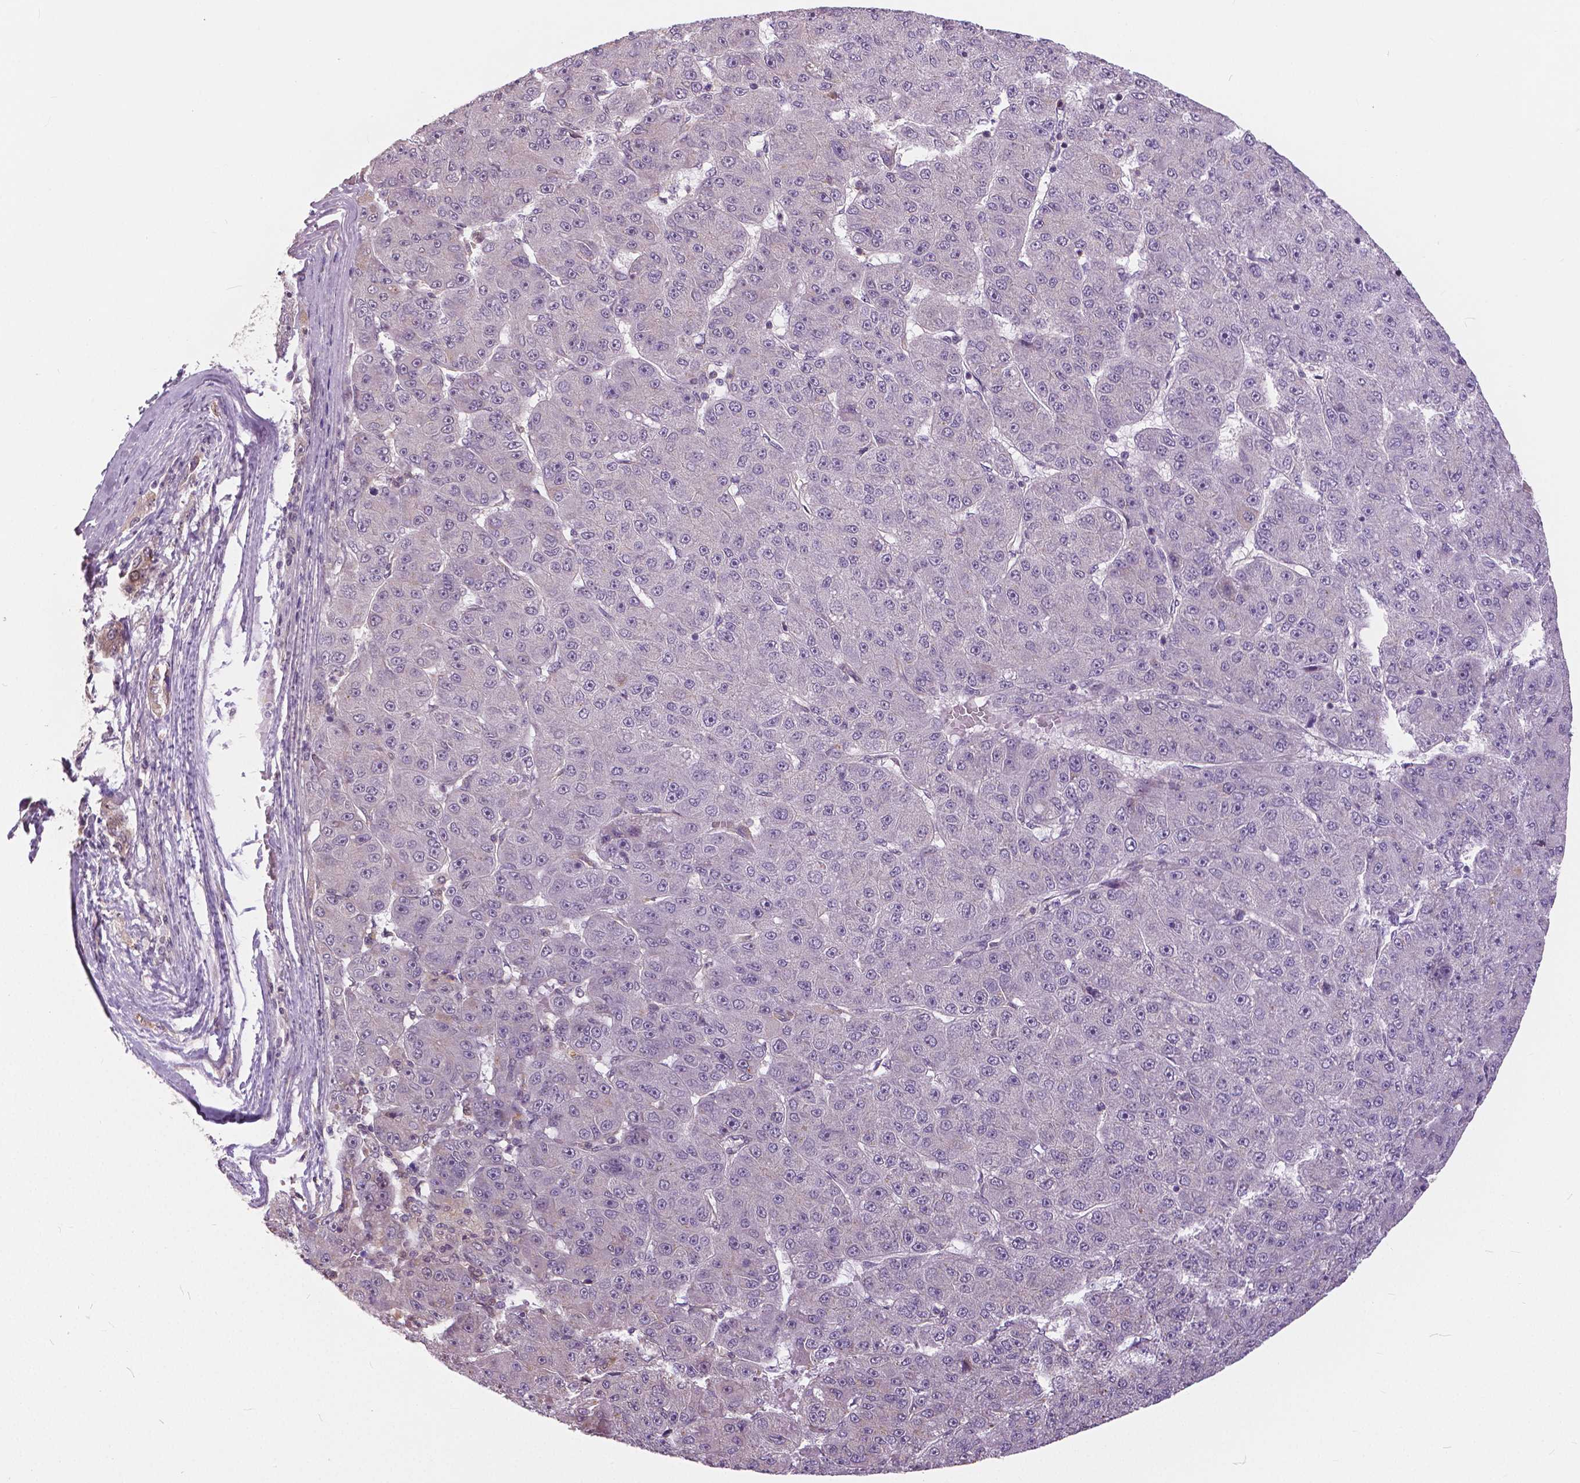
{"staining": {"intensity": "negative", "quantity": "none", "location": "none"}, "tissue": "liver cancer", "cell_type": "Tumor cells", "image_type": "cancer", "snomed": [{"axis": "morphology", "description": "Carcinoma, Hepatocellular, NOS"}, {"axis": "topography", "description": "Liver"}], "caption": "High magnification brightfield microscopy of liver hepatocellular carcinoma stained with DAB (brown) and counterstained with hematoxylin (blue): tumor cells show no significant positivity. (DAB IHC visualized using brightfield microscopy, high magnification).", "gene": "ANXA13", "patient": {"sex": "male", "age": 67}}